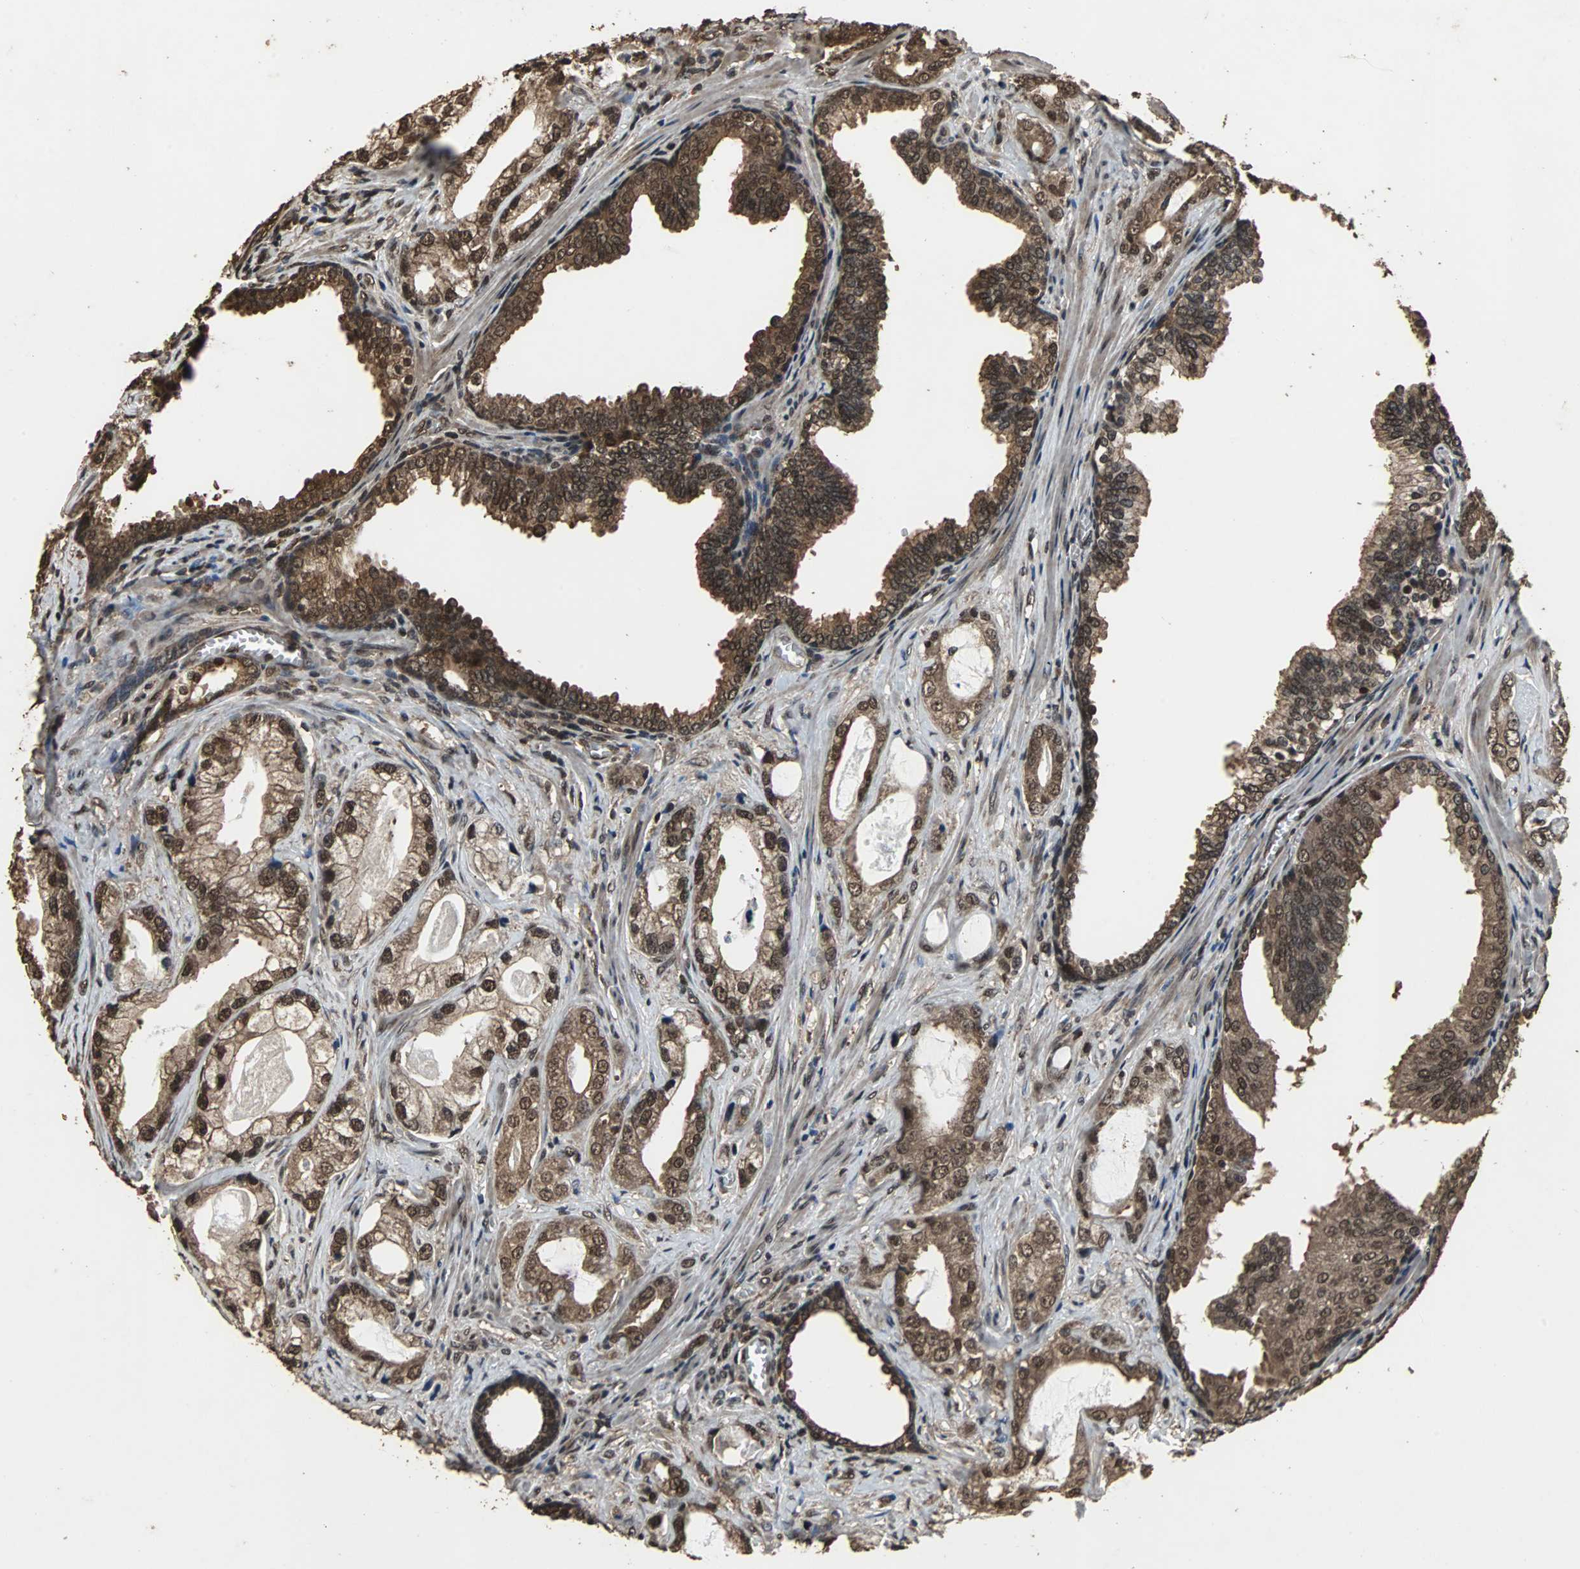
{"staining": {"intensity": "strong", "quantity": ">75%", "location": "cytoplasmic/membranous,nuclear"}, "tissue": "prostate cancer", "cell_type": "Tumor cells", "image_type": "cancer", "snomed": [{"axis": "morphology", "description": "Adenocarcinoma, Low grade"}, {"axis": "topography", "description": "Prostate"}], "caption": "Strong cytoplasmic/membranous and nuclear protein expression is present in about >75% of tumor cells in prostate cancer.", "gene": "ZNF18", "patient": {"sex": "male", "age": 59}}